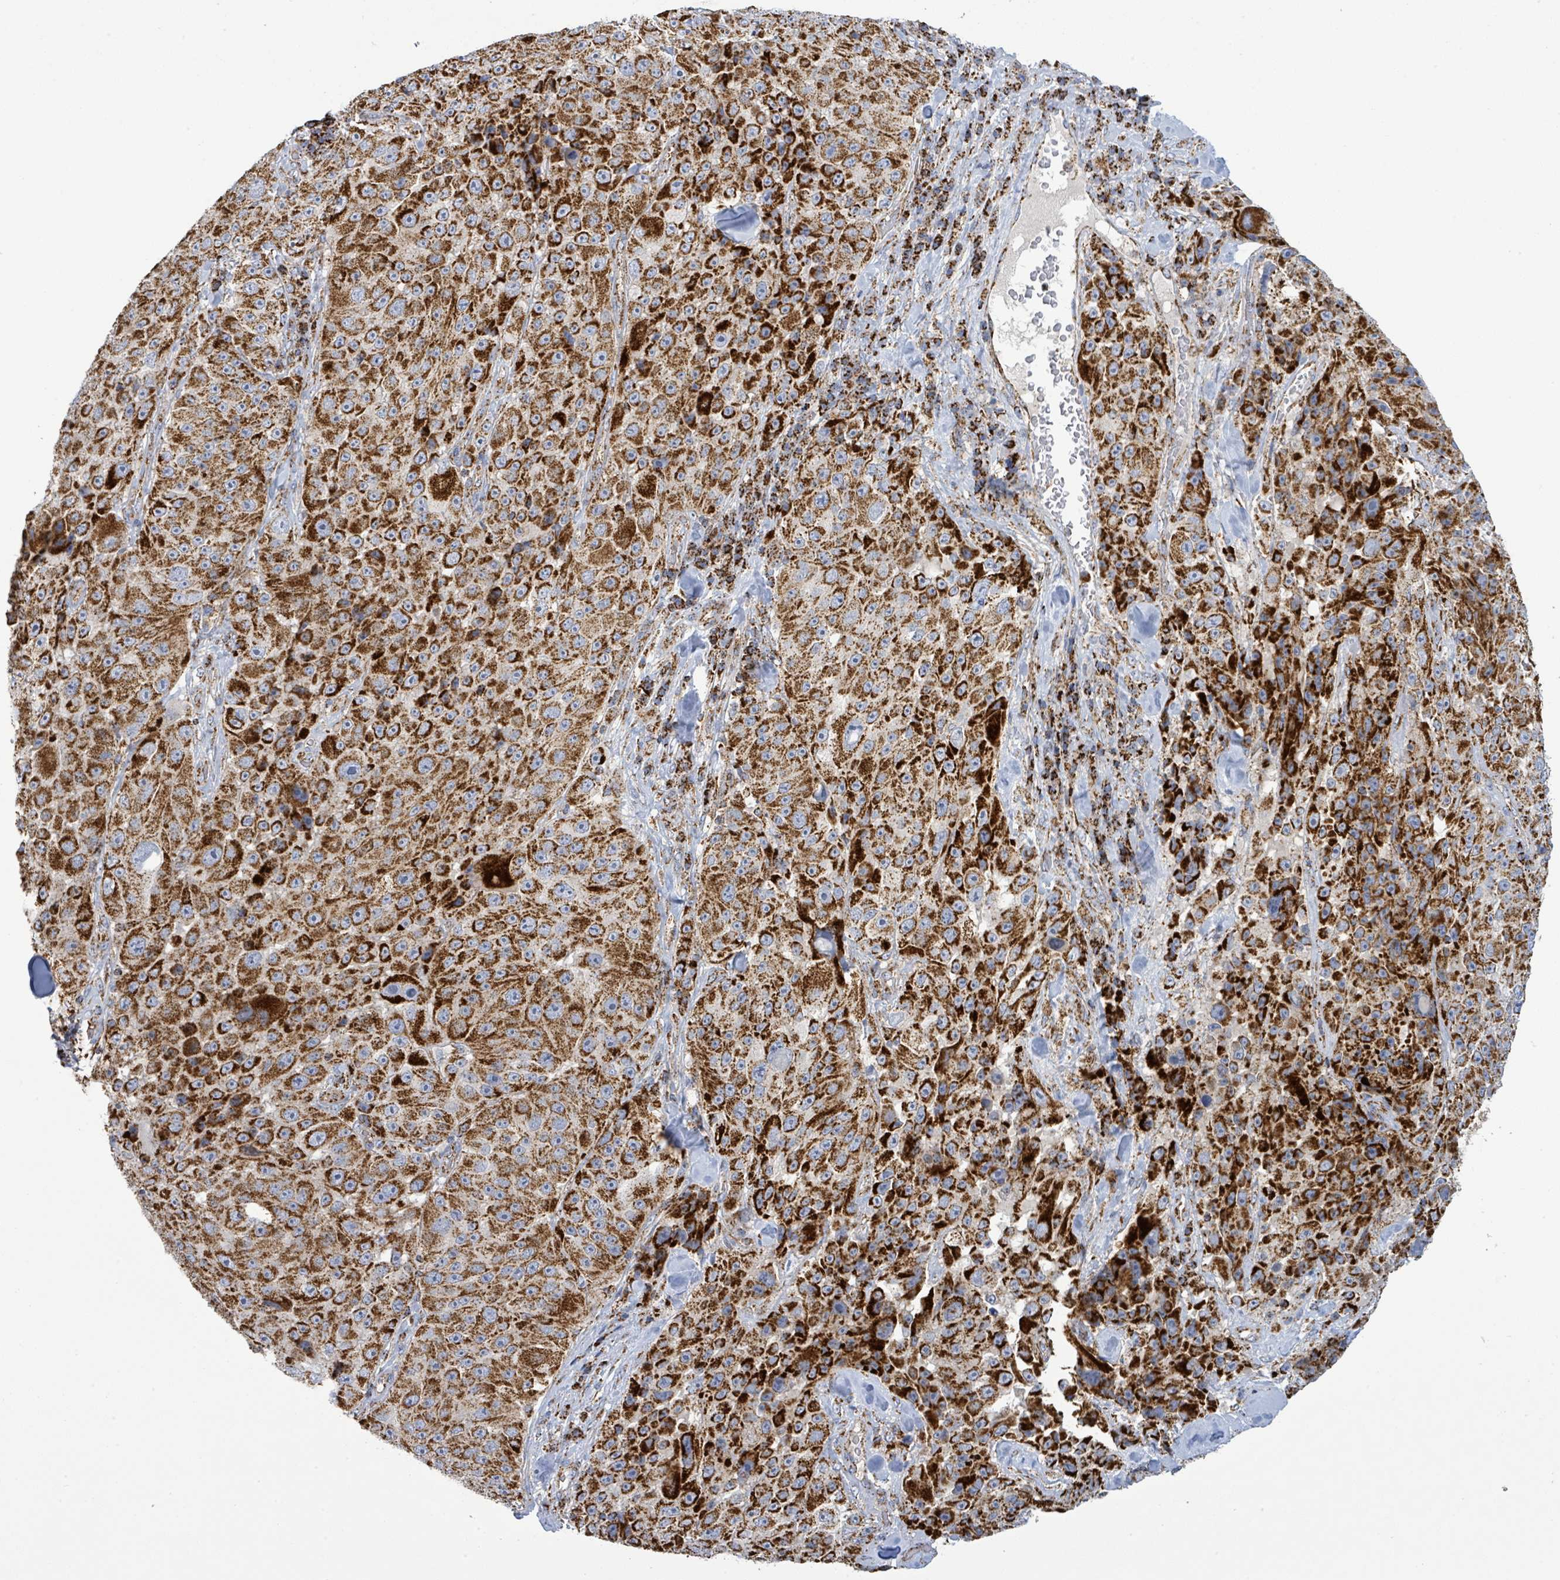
{"staining": {"intensity": "strong", "quantity": ">75%", "location": "cytoplasmic/membranous"}, "tissue": "melanoma", "cell_type": "Tumor cells", "image_type": "cancer", "snomed": [{"axis": "morphology", "description": "Malignant melanoma, Metastatic site"}, {"axis": "topography", "description": "Lymph node"}], "caption": "Immunohistochemistry (IHC) histopathology image of human melanoma stained for a protein (brown), which reveals high levels of strong cytoplasmic/membranous expression in approximately >75% of tumor cells.", "gene": "SUCLG2", "patient": {"sex": "male", "age": 62}}